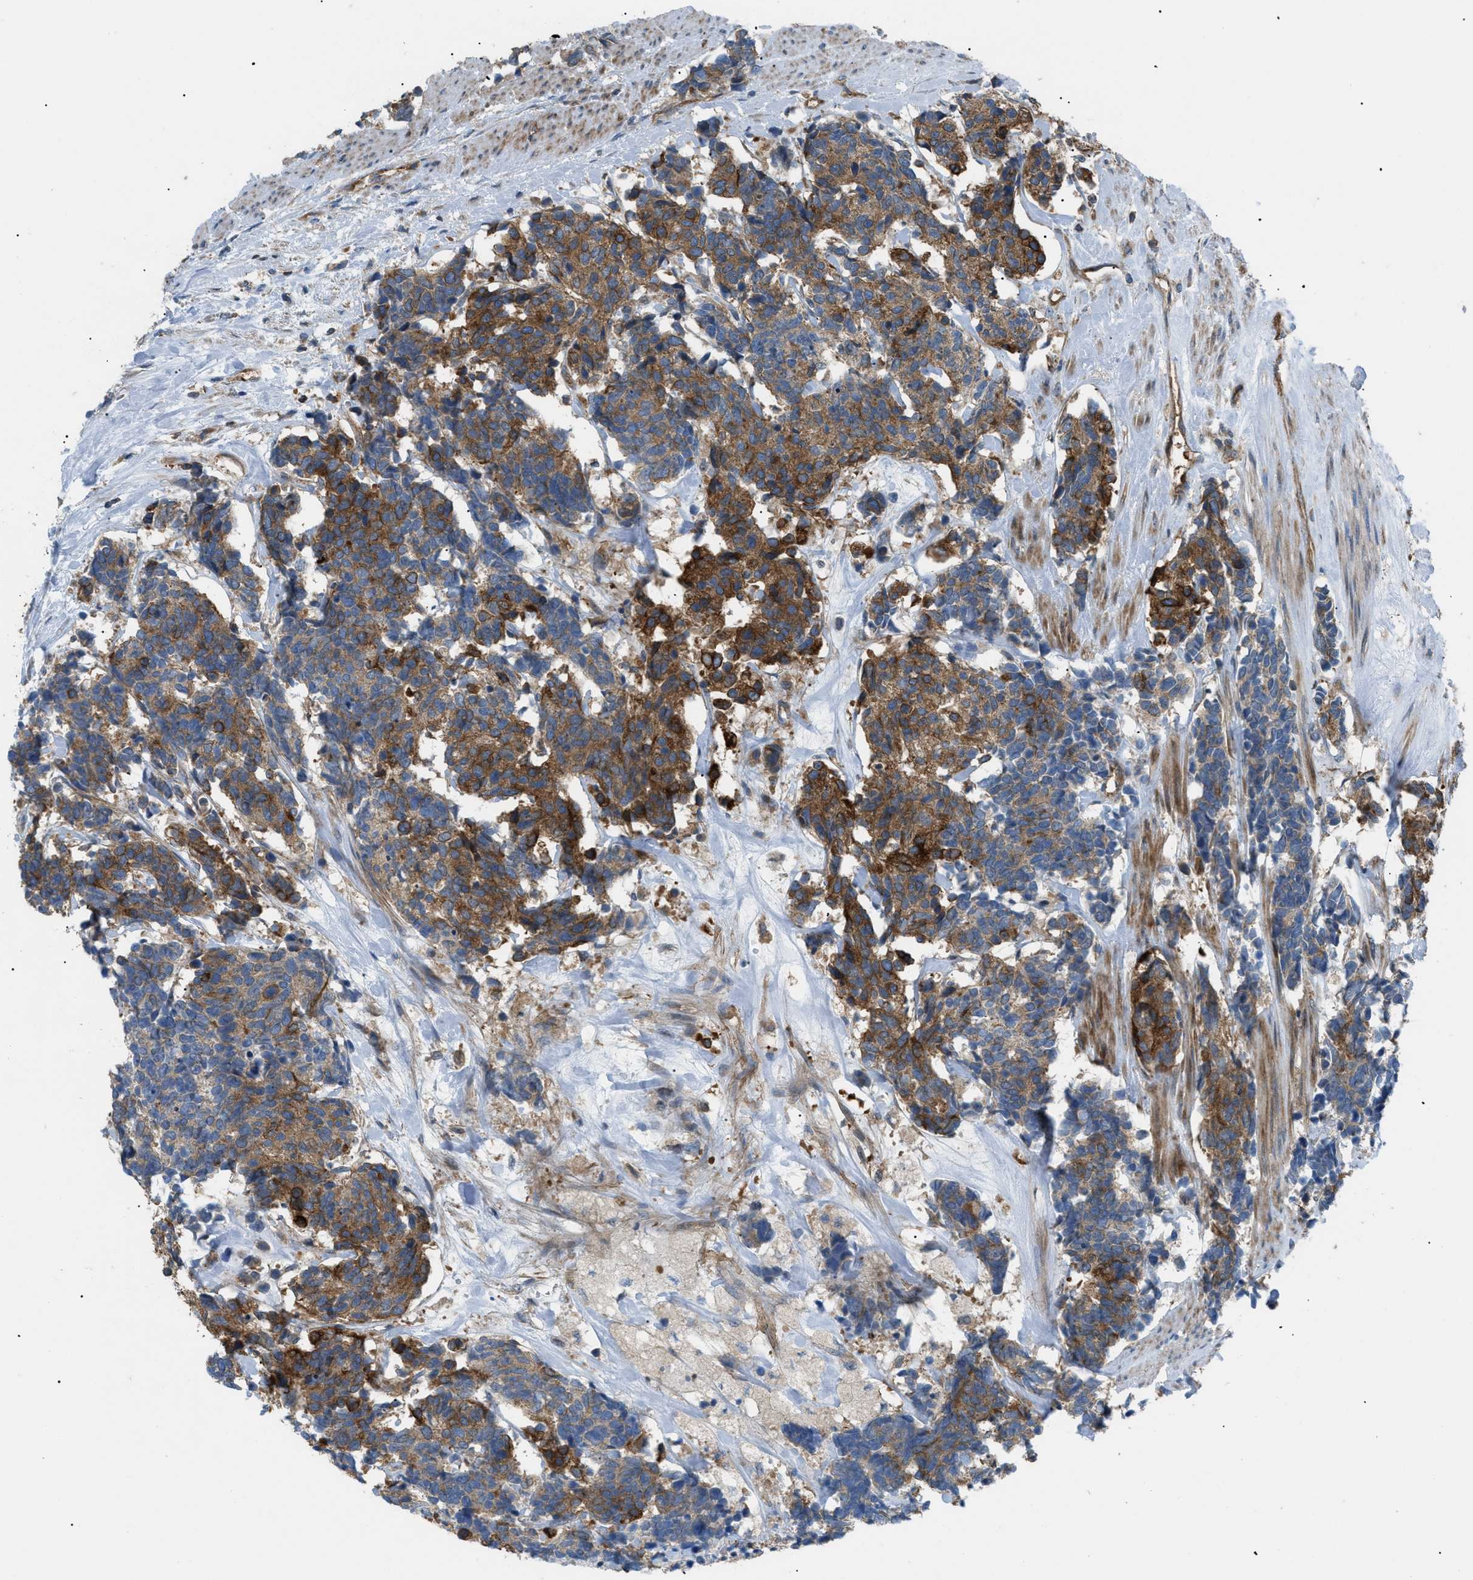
{"staining": {"intensity": "moderate", "quantity": "25%-75%", "location": "cytoplasmic/membranous"}, "tissue": "carcinoid", "cell_type": "Tumor cells", "image_type": "cancer", "snomed": [{"axis": "morphology", "description": "Carcinoma, NOS"}, {"axis": "morphology", "description": "Carcinoid, malignant, NOS"}, {"axis": "topography", "description": "Urinary bladder"}], "caption": "Carcinoma stained for a protein (brown) shows moderate cytoplasmic/membranous positive staining in approximately 25%-75% of tumor cells.", "gene": "ATP2A3", "patient": {"sex": "male", "age": 57}}